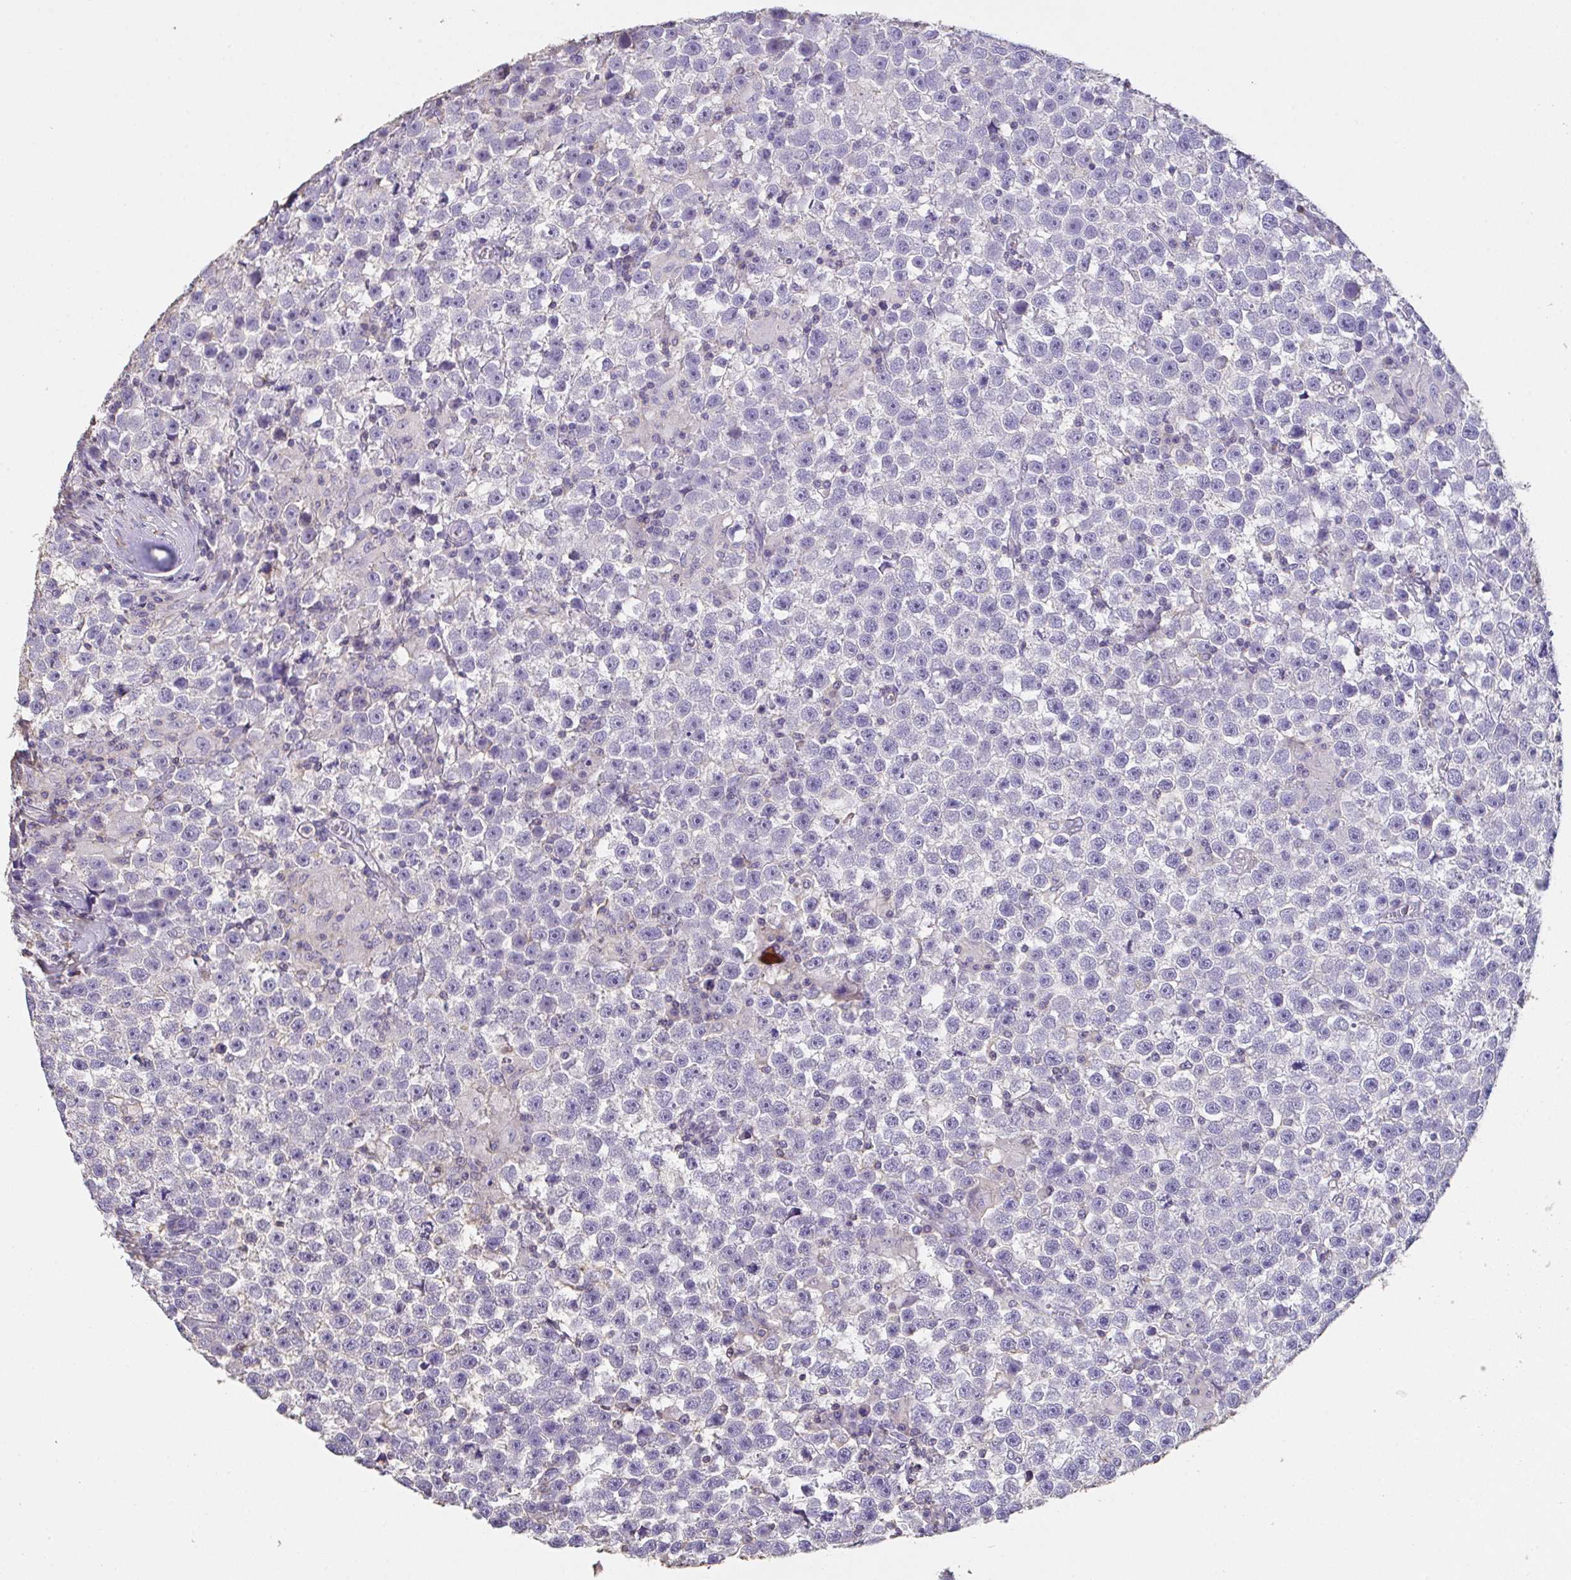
{"staining": {"intensity": "negative", "quantity": "none", "location": "none"}, "tissue": "testis cancer", "cell_type": "Tumor cells", "image_type": "cancer", "snomed": [{"axis": "morphology", "description": "Seminoma, NOS"}, {"axis": "topography", "description": "Testis"}], "caption": "Protein analysis of testis cancer demonstrates no significant staining in tumor cells.", "gene": "IL23R", "patient": {"sex": "male", "age": 31}}